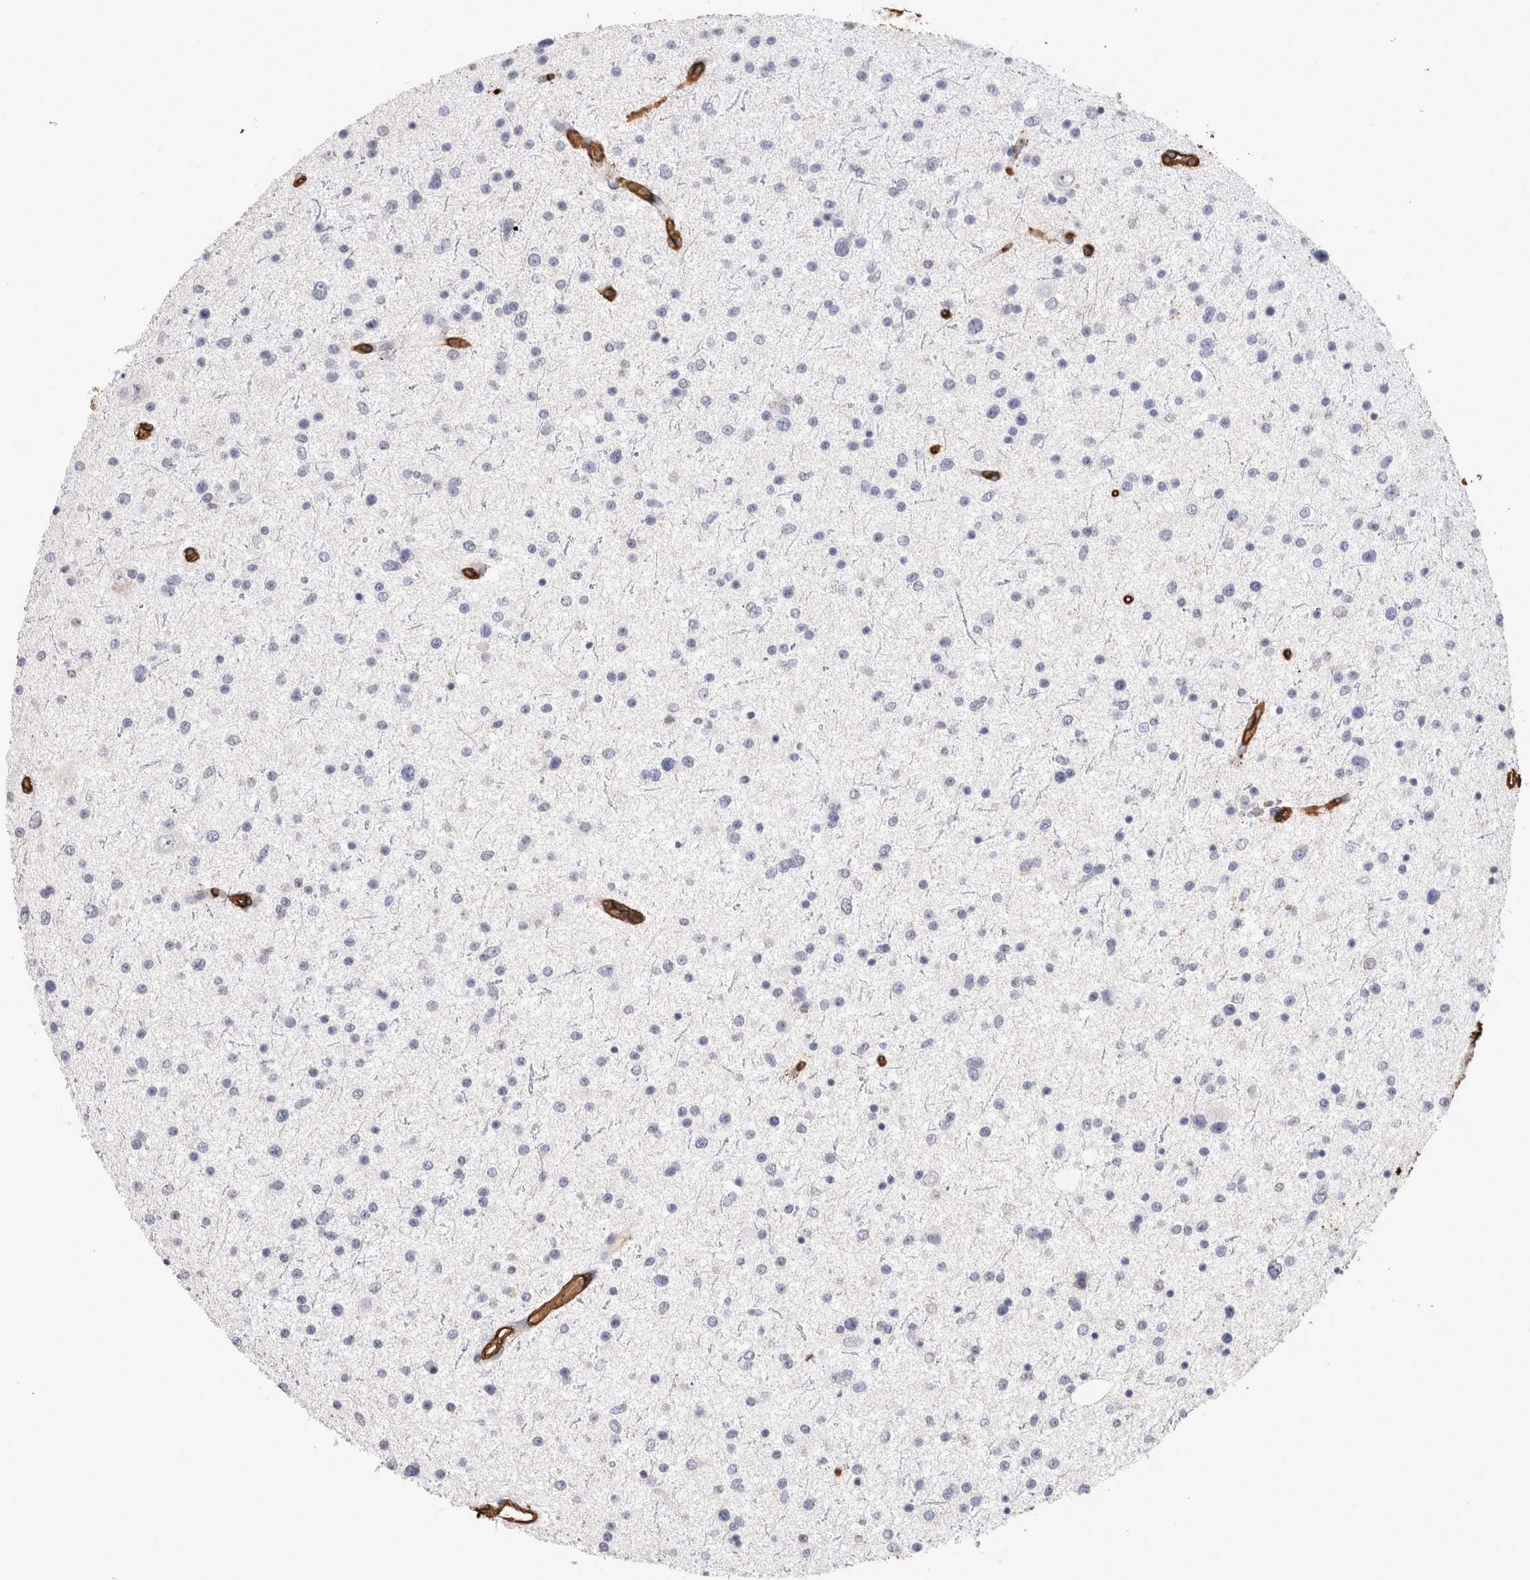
{"staining": {"intensity": "negative", "quantity": "none", "location": "none"}, "tissue": "glioma", "cell_type": "Tumor cells", "image_type": "cancer", "snomed": [{"axis": "morphology", "description": "Glioma, malignant, Low grade"}, {"axis": "topography", "description": "Brain"}], "caption": "A high-resolution histopathology image shows IHC staining of low-grade glioma (malignant), which reveals no significant expression in tumor cells.", "gene": "IL17RC", "patient": {"sex": "female", "age": 37}}